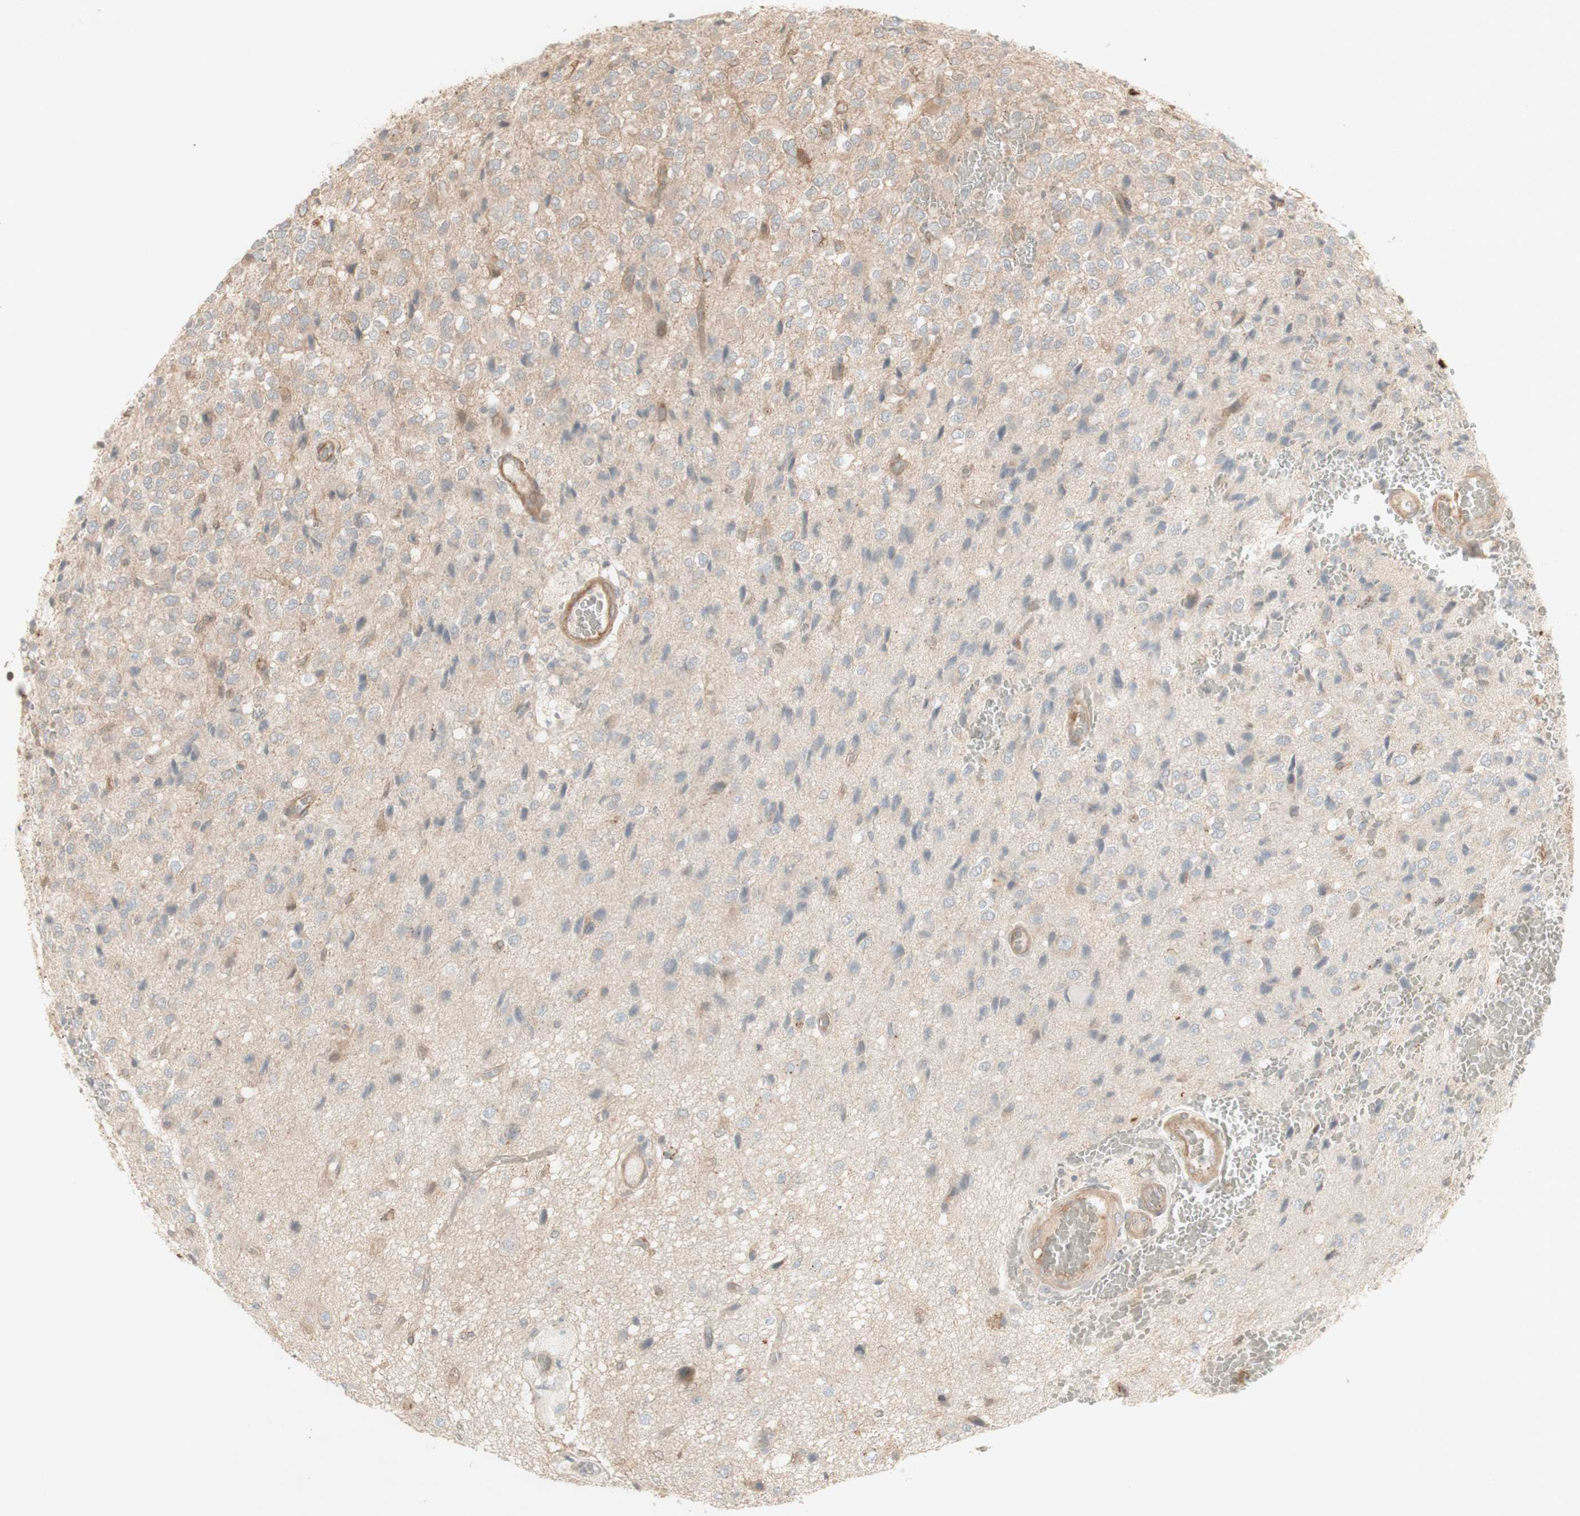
{"staining": {"intensity": "weak", "quantity": "25%-75%", "location": "cytoplasmic/membranous"}, "tissue": "glioma", "cell_type": "Tumor cells", "image_type": "cancer", "snomed": [{"axis": "morphology", "description": "Glioma, malignant, High grade"}, {"axis": "topography", "description": "pancreas cauda"}], "caption": "Immunohistochemistry (DAB (3,3'-diaminobenzidine)) staining of human glioma reveals weak cytoplasmic/membranous protein positivity in approximately 25%-75% of tumor cells. (brown staining indicates protein expression, while blue staining denotes nuclei).", "gene": "CNN3", "patient": {"sex": "male", "age": 60}}